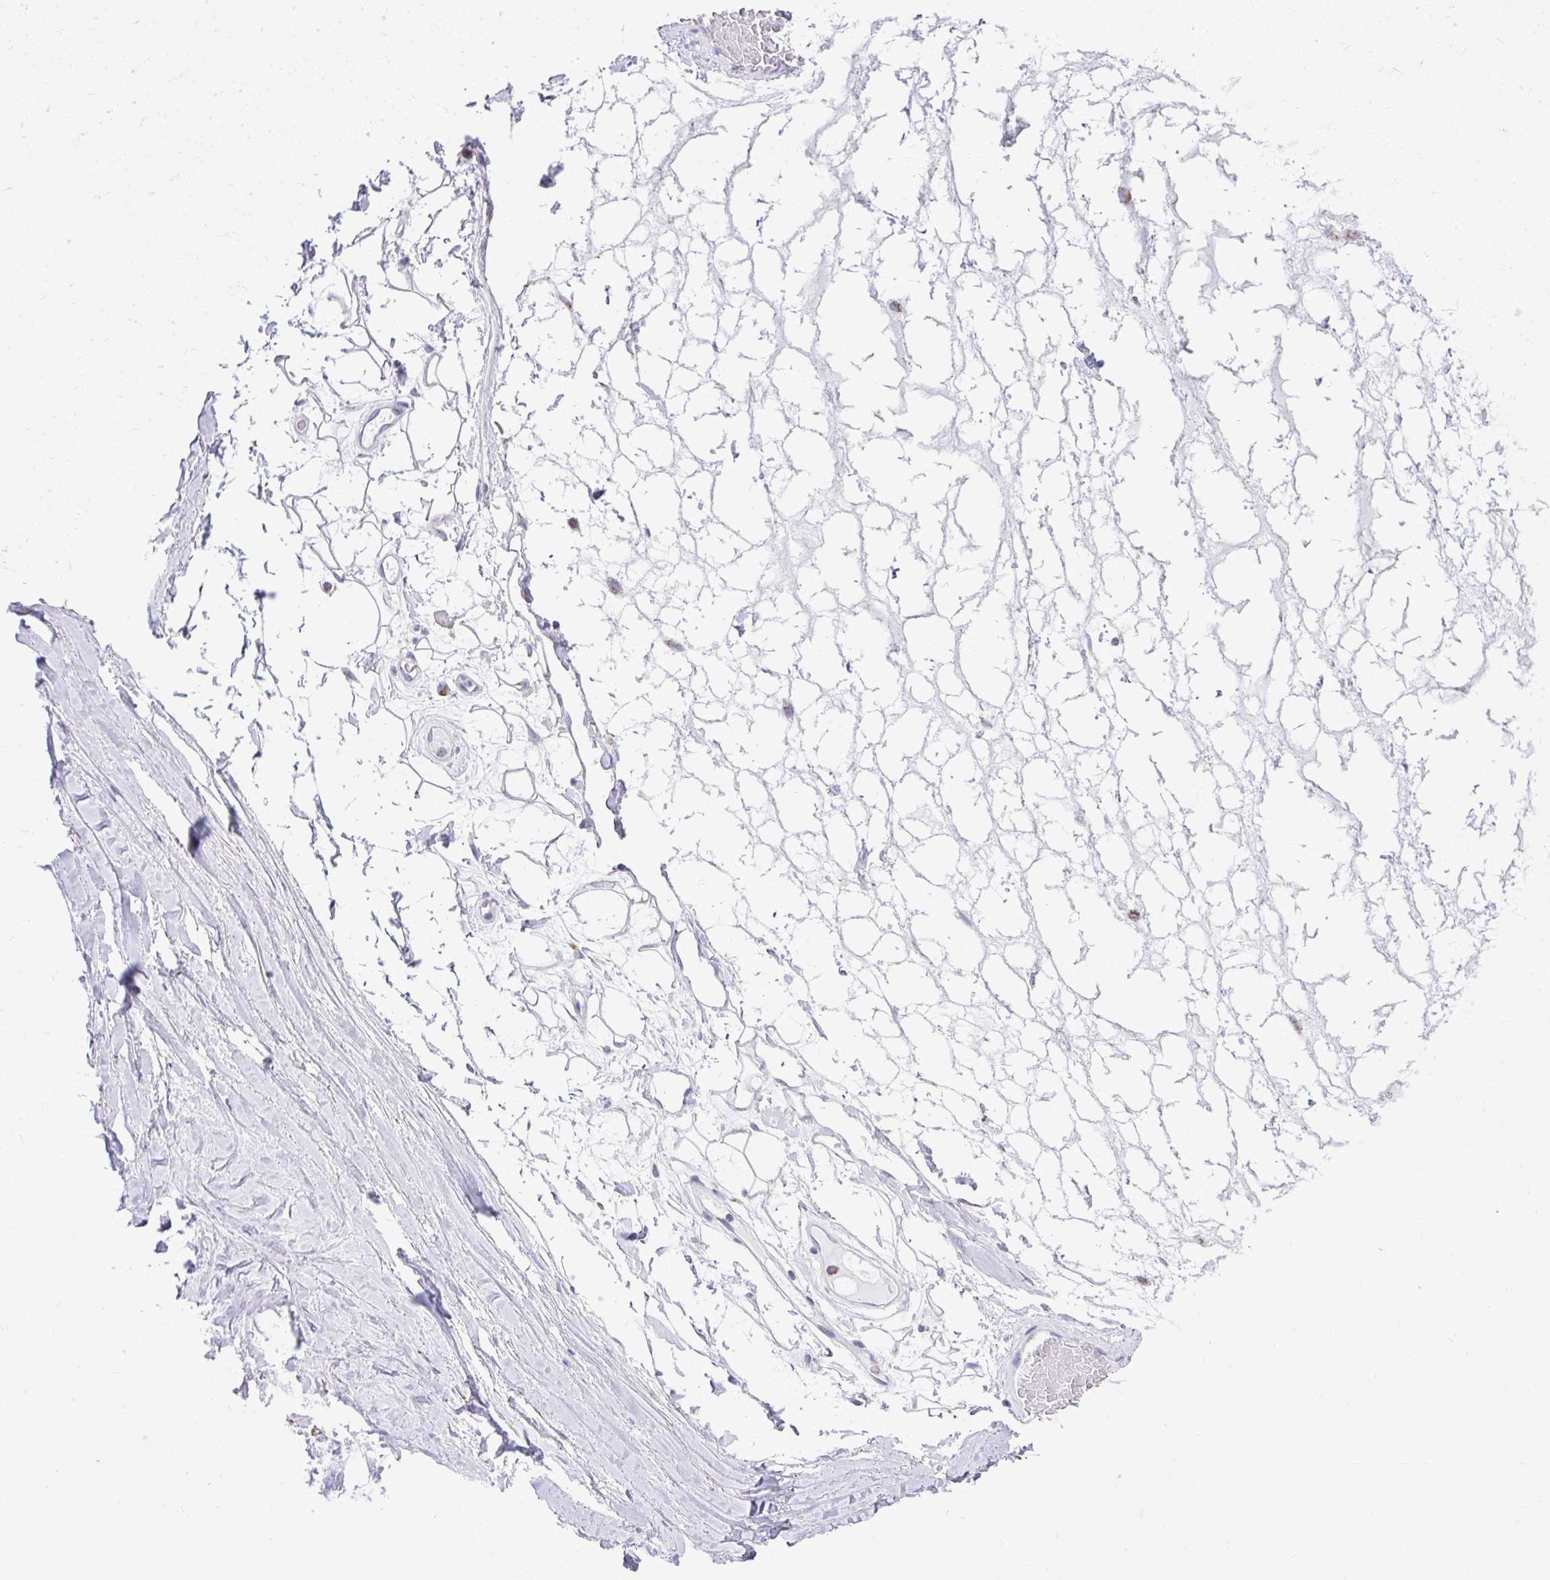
{"staining": {"intensity": "negative", "quantity": "none", "location": "none"}, "tissue": "adipose tissue", "cell_type": "Adipocytes", "image_type": "normal", "snomed": [{"axis": "morphology", "description": "Normal tissue, NOS"}, {"axis": "topography", "description": "Lymph node"}, {"axis": "topography", "description": "Cartilage tissue"}, {"axis": "topography", "description": "Nasopharynx"}], "caption": "Immunohistochemical staining of normal adipose tissue reveals no significant expression in adipocytes. (DAB (3,3'-diaminobenzidine) immunohistochemistry visualized using brightfield microscopy, high magnification).", "gene": "MPZL2", "patient": {"sex": "male", "age": 63}}